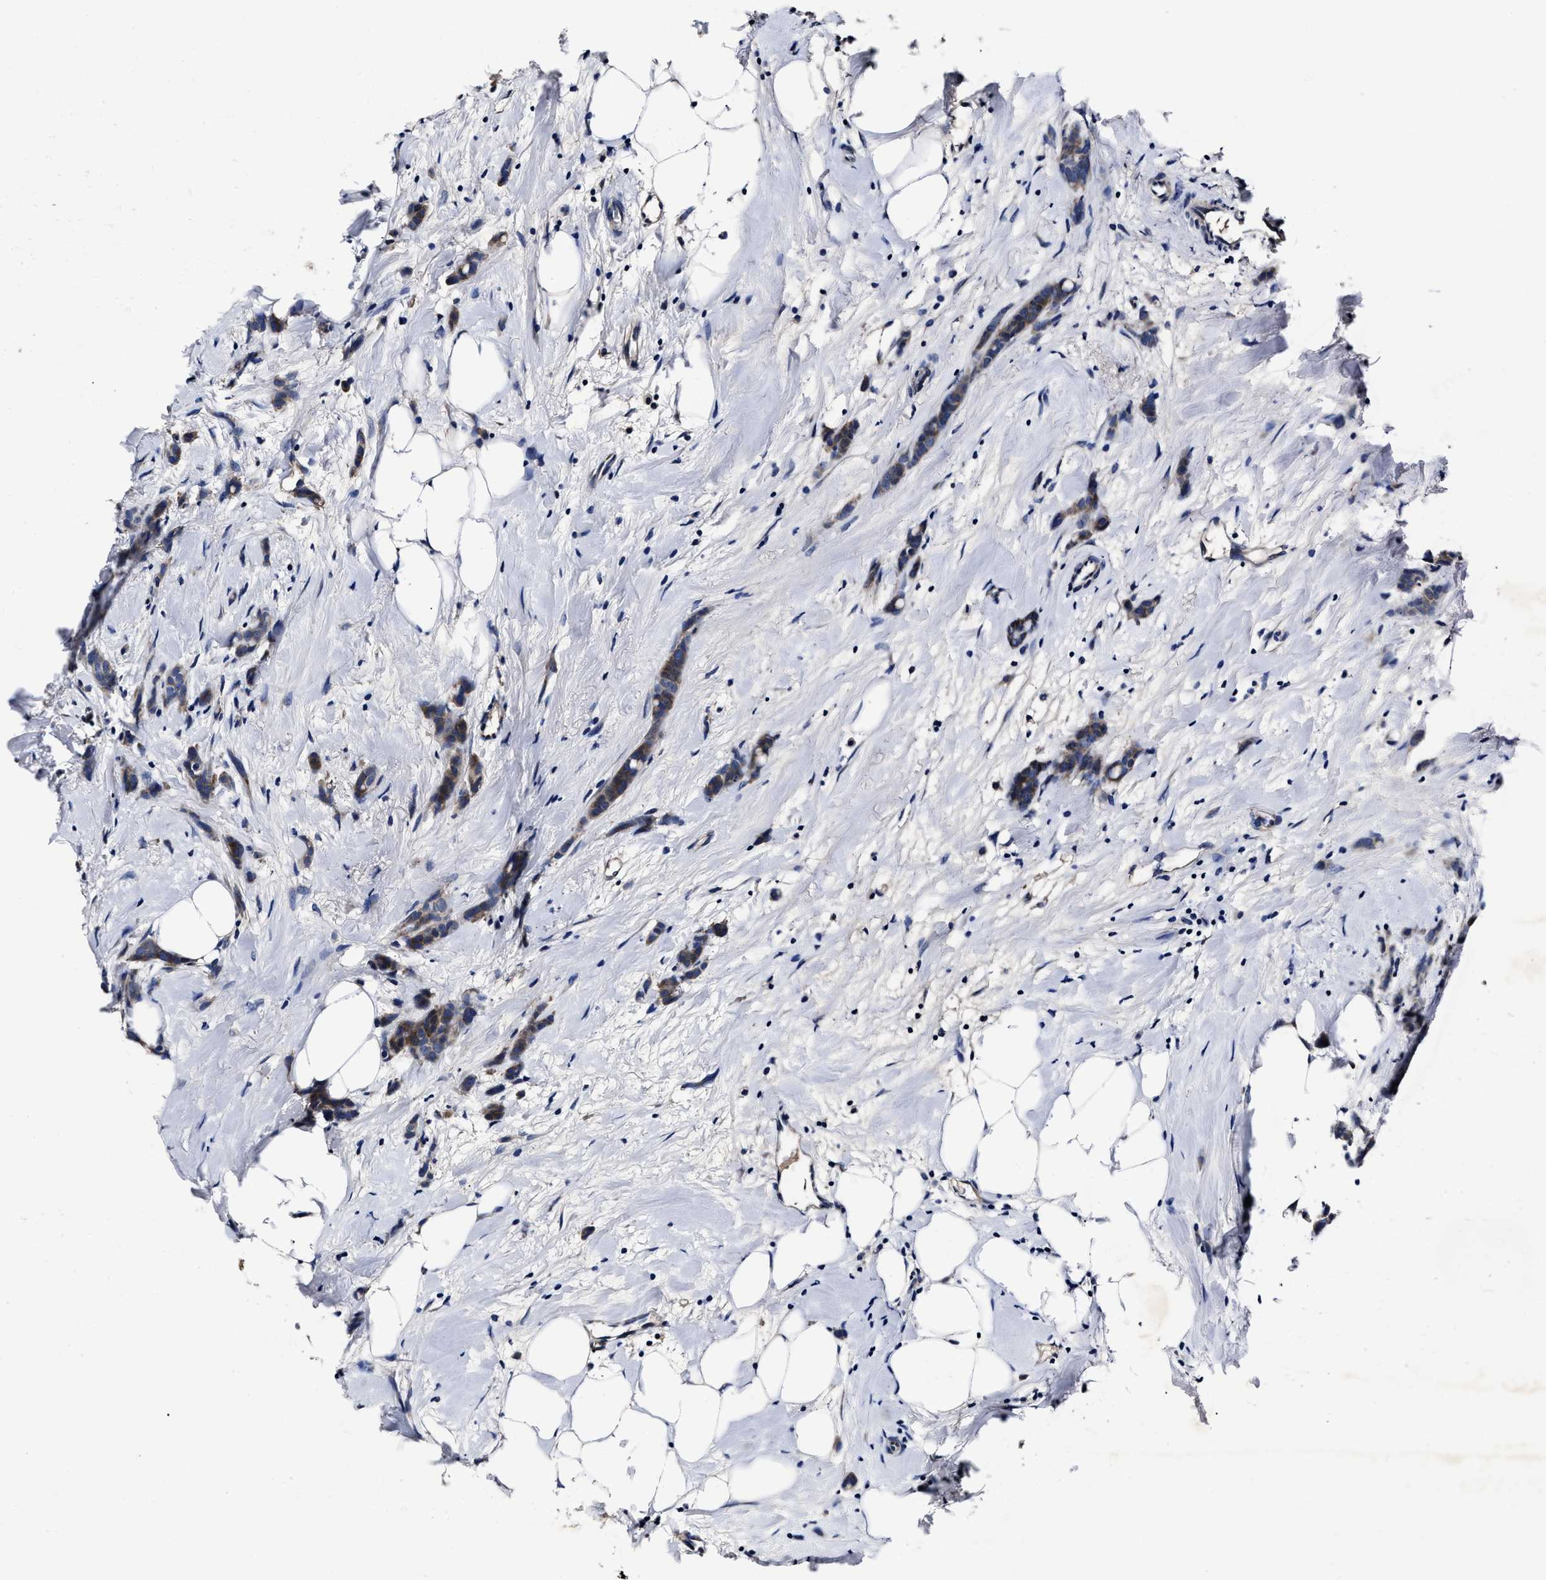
{"staining": {"intensity": "moderate", "quantity": "25%-75%", "location": "cytoplasmic/membranous"}, "tissue": "breast cancer", "cell_type": "Tumor cells", "image_type": "cancer", "snomed": [{"axis": "morphology", "description": "Lobular carcinoma, in situ"}, {"axis": "morphology", "description": "Lobular carcinoma"}, {"axis": "topography", "description": "Breast"}], "caption": "Brown immunohistochemical staining in human breast cancer shows moderate cytoplasmic/membranous positivity in about 25%-75% of tumor cells. Using DAB (3,3'-diaminobenzidine) (brown) and hematoxylin (blue) stains, captured at high magnification using brightfield microscopy.", "gene": "OLFML2A", "patient": {"sex": "female", "age": 41}}